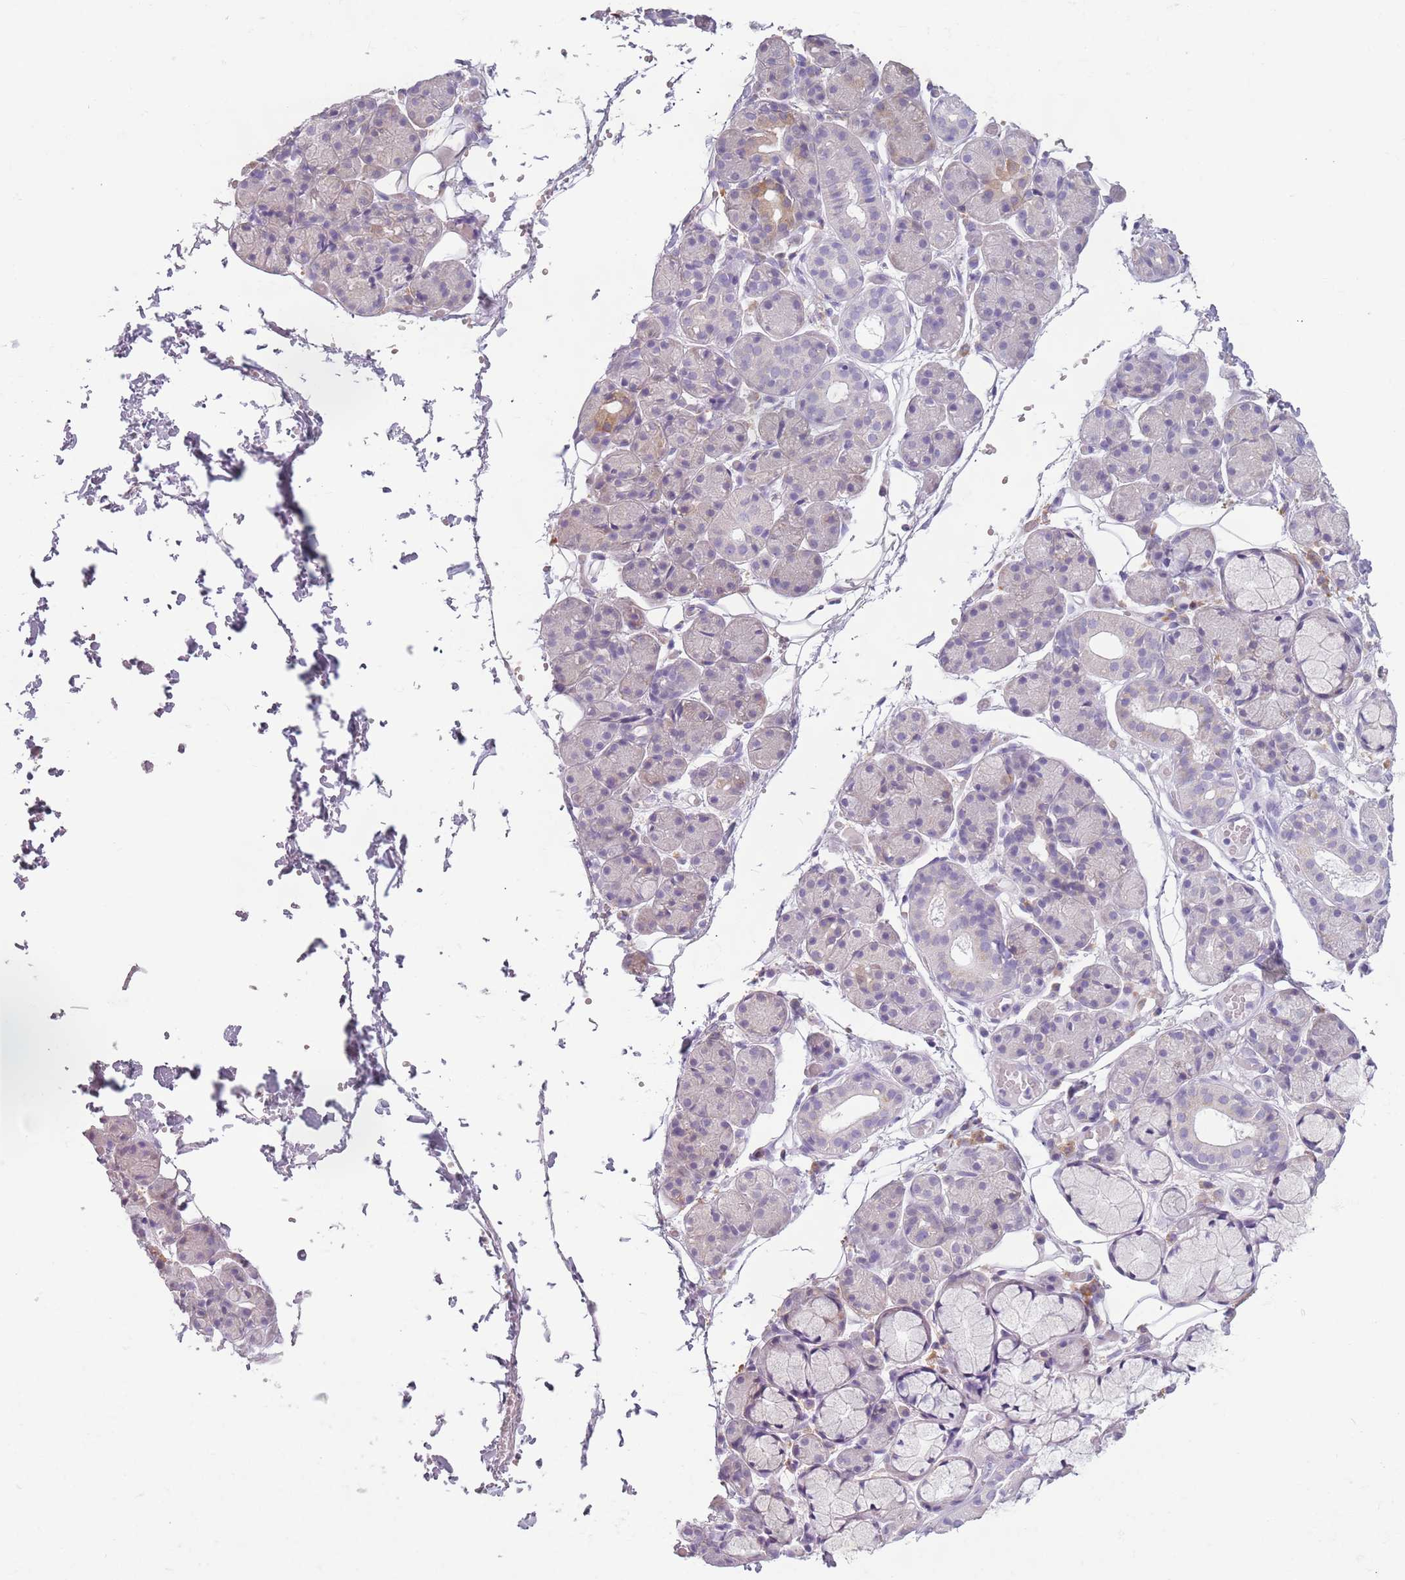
{"staining": {"intensity": "moderate", "quantity": "<25%", "location": "cytoplasmic/membranous"}, "tissue": "salivary gland", "cell_type": "Glandular cells", "image_type": "normal", "snomed": [{"axis": "morphology", "description": "Normal tissue, NOS"}, {"axis": "topography", "description": "Salivary gland"}], "caption": "The histopathology image demonstrates immunohistochemical staining of unremarkable salivary gland. There is moderate cytoplasmic/membranous staining is identified in about <25% of glandular cells.", "gene": "HYOU1", "patient": {"sex": "male", "age": 63}}